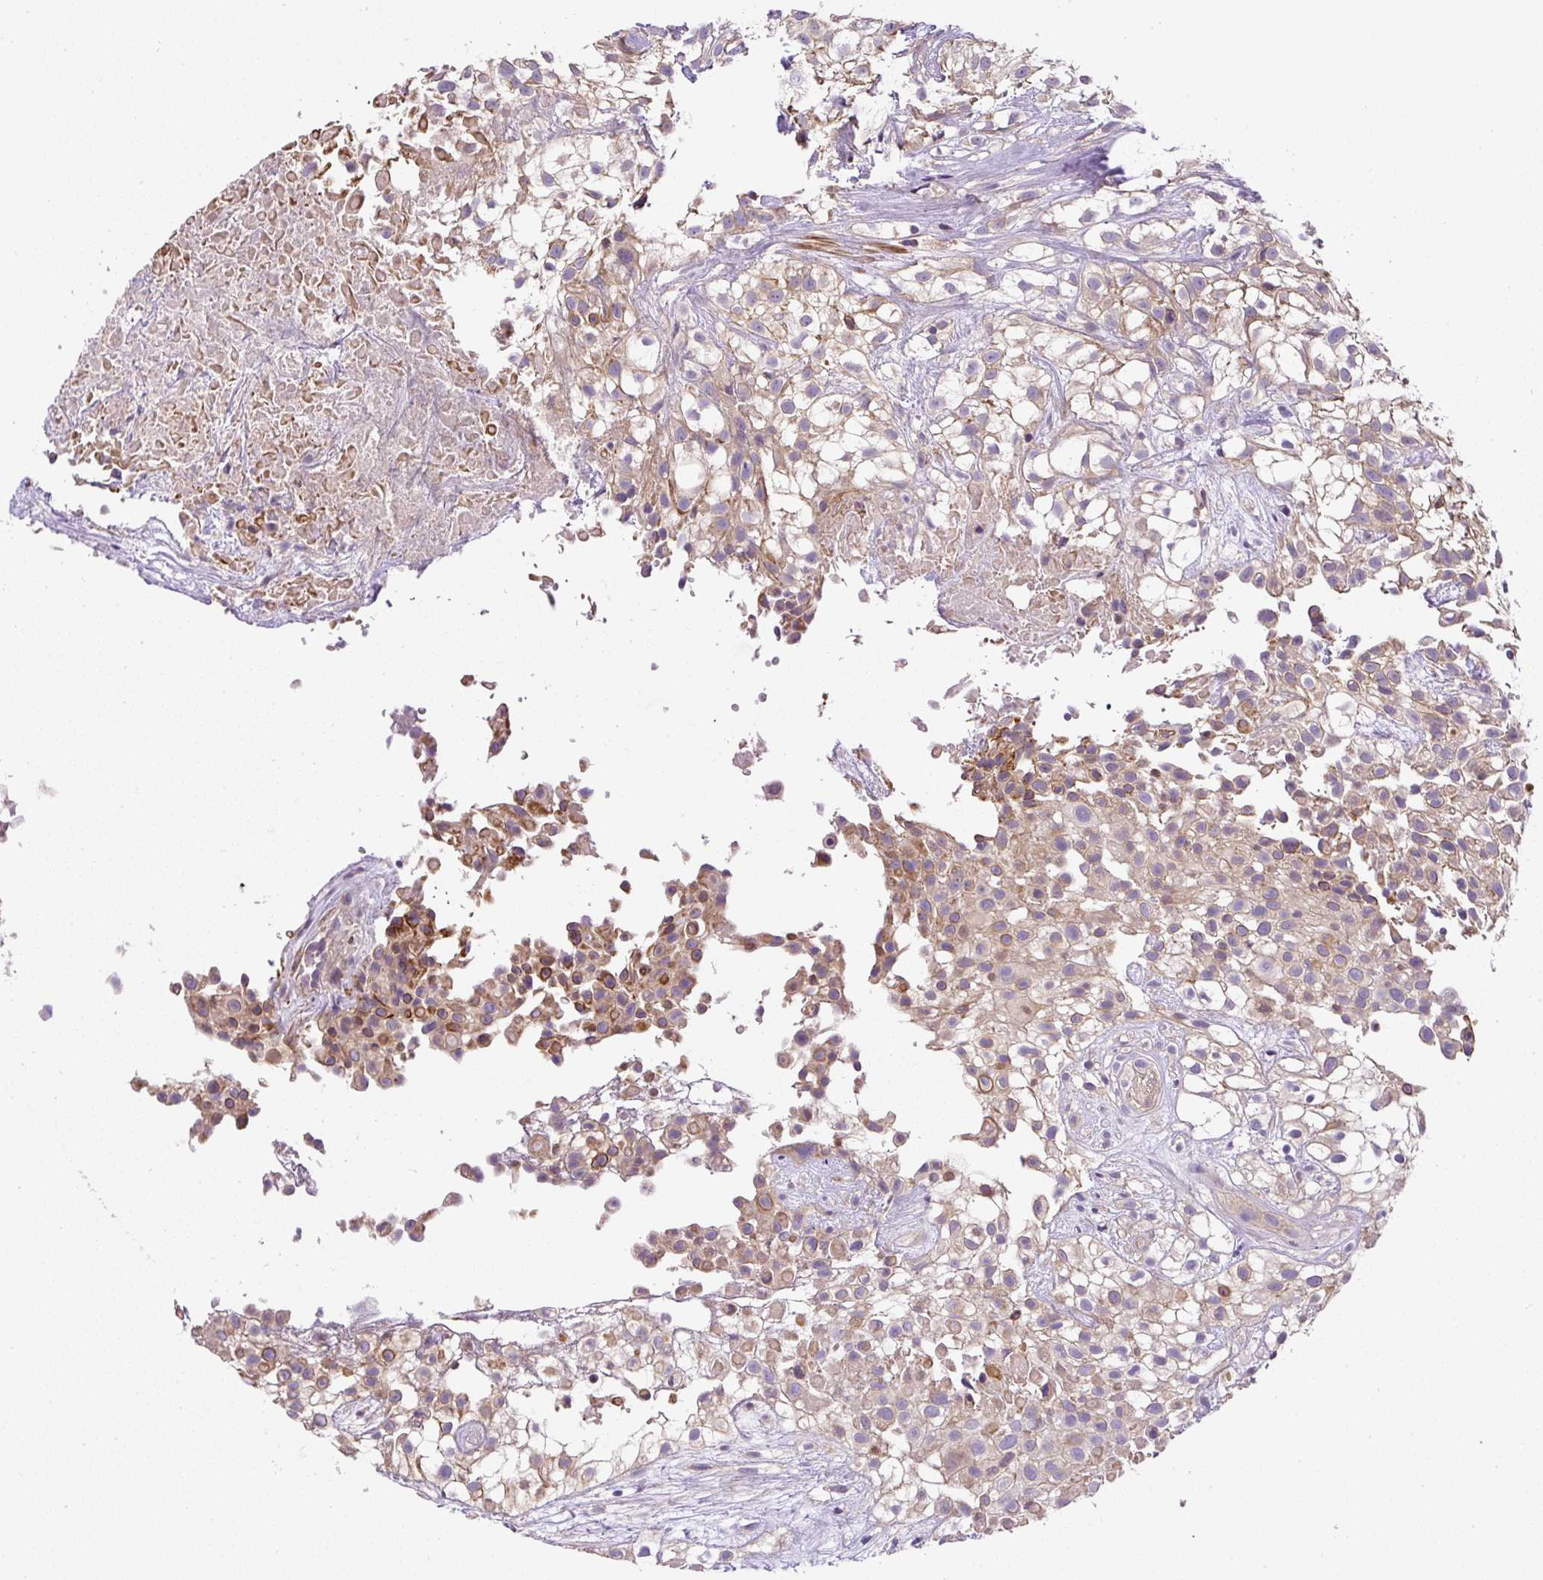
{"staining": {"intensity": "weak", "quantity": ">75%", "location": "cytoplasmic/membranous"}, "tissue": "urothelial cancer", "cell_type": "Tumor cells", "image_type": "cancer", "snomed": [{"axis": "morphology", "description": "Urothelial carcinoma, High grade"}, {"axis": "topography", "description": "Urinary bladder"}], "caption": "This is an image of IHC staining of urothelial cancer, which shows weak staining in the cytoplasmic/membranous of tumor cells.", "gene": "CCDC28A", "patient": {"sex": "male", "age": 56}}